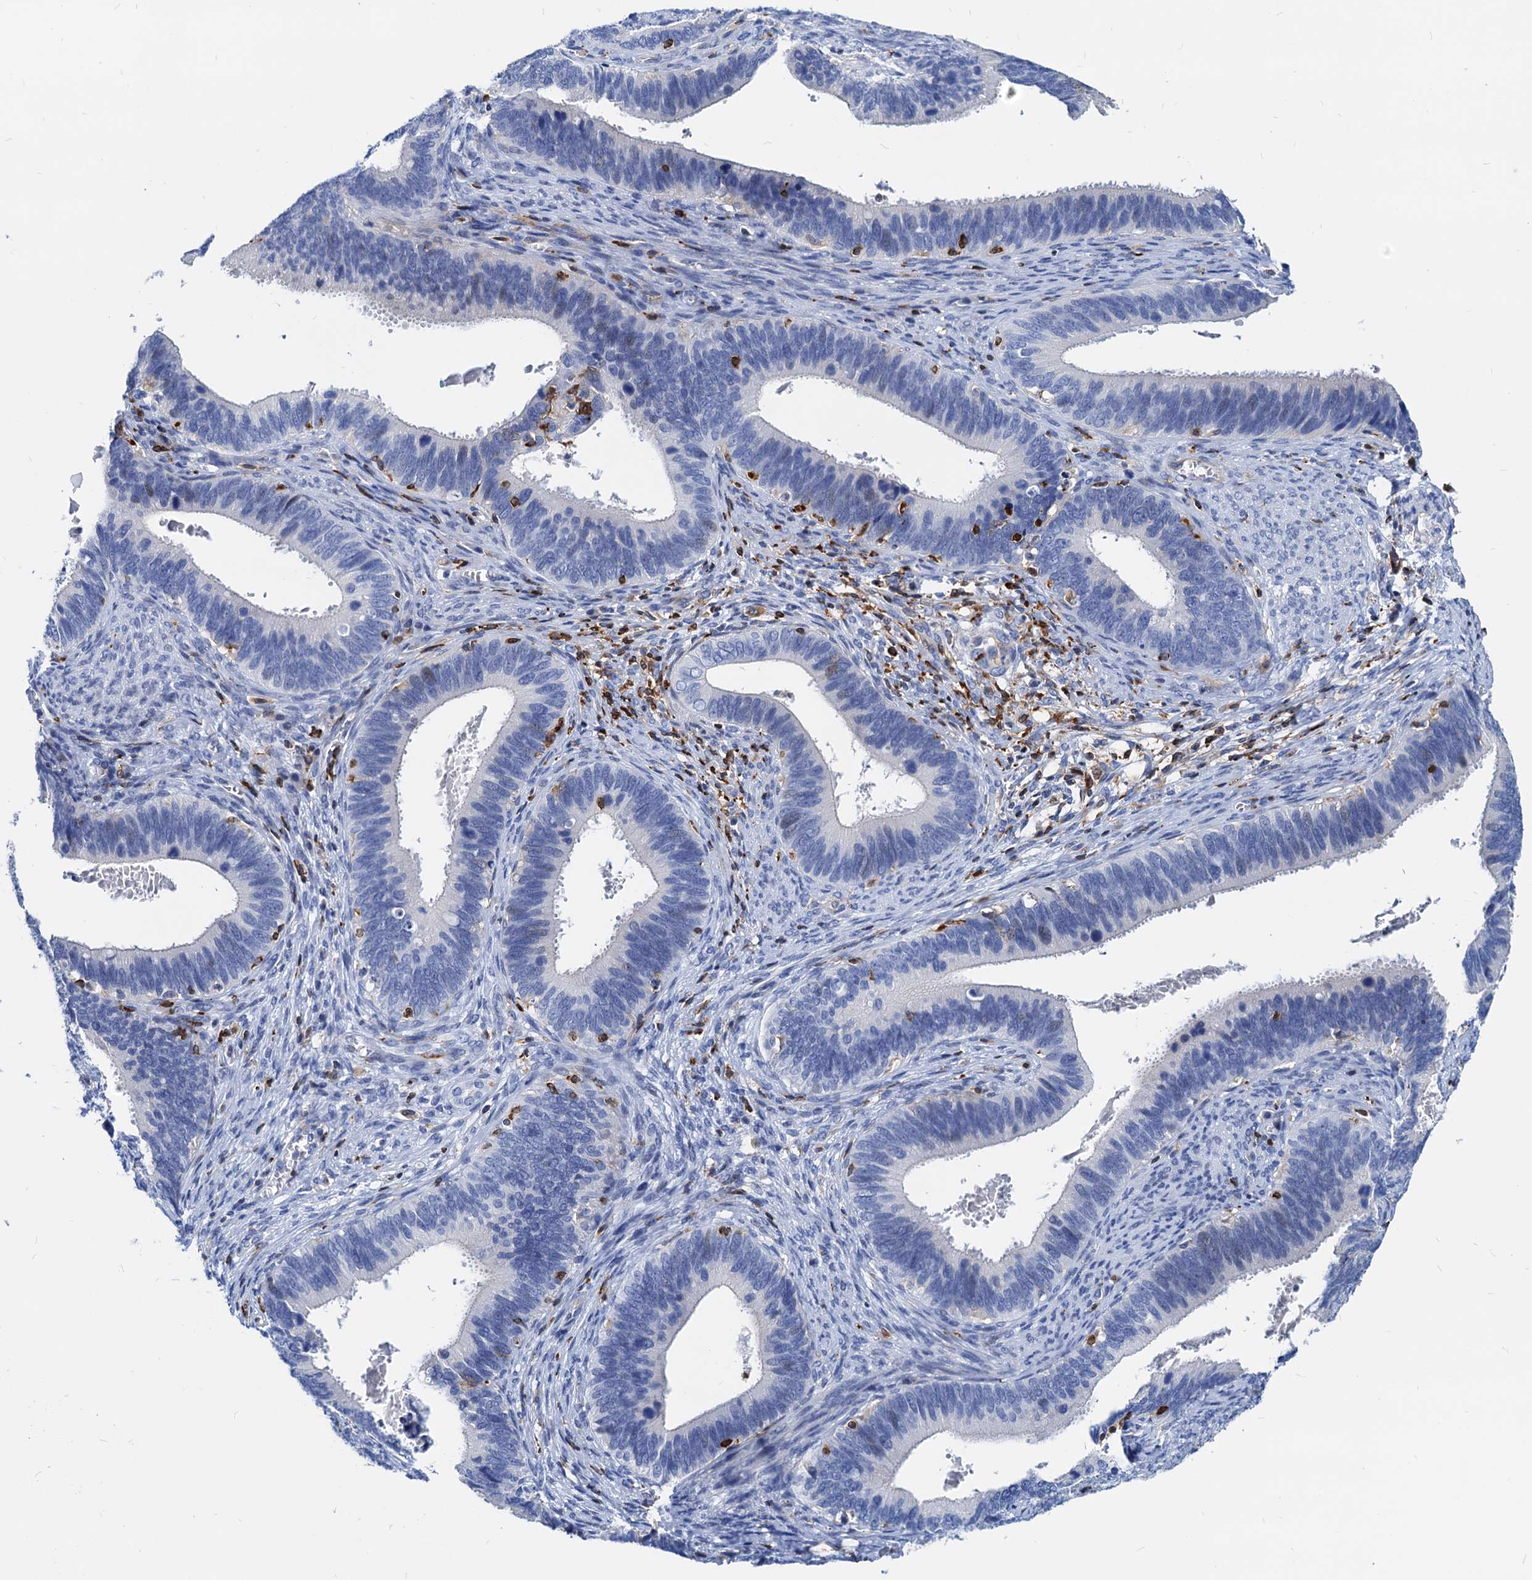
{"staining": {"intensity": "negative", "quantity": "none", "location": "none"}, "tissue": "cervical cancer", "cell_type": "Tumor cells", "image_type": "cancer", "snomed": [{"axis": "morphology", "description": "Adenocarcinoma, NOS"}, {"axis": "topography", "description": "Cervix"}], "caption": "Tumor cells are negative for protein expression in human cervical adenocarcinoma.", "gene": "LCP2", "patient": {"sex": "female", "age": 42}}